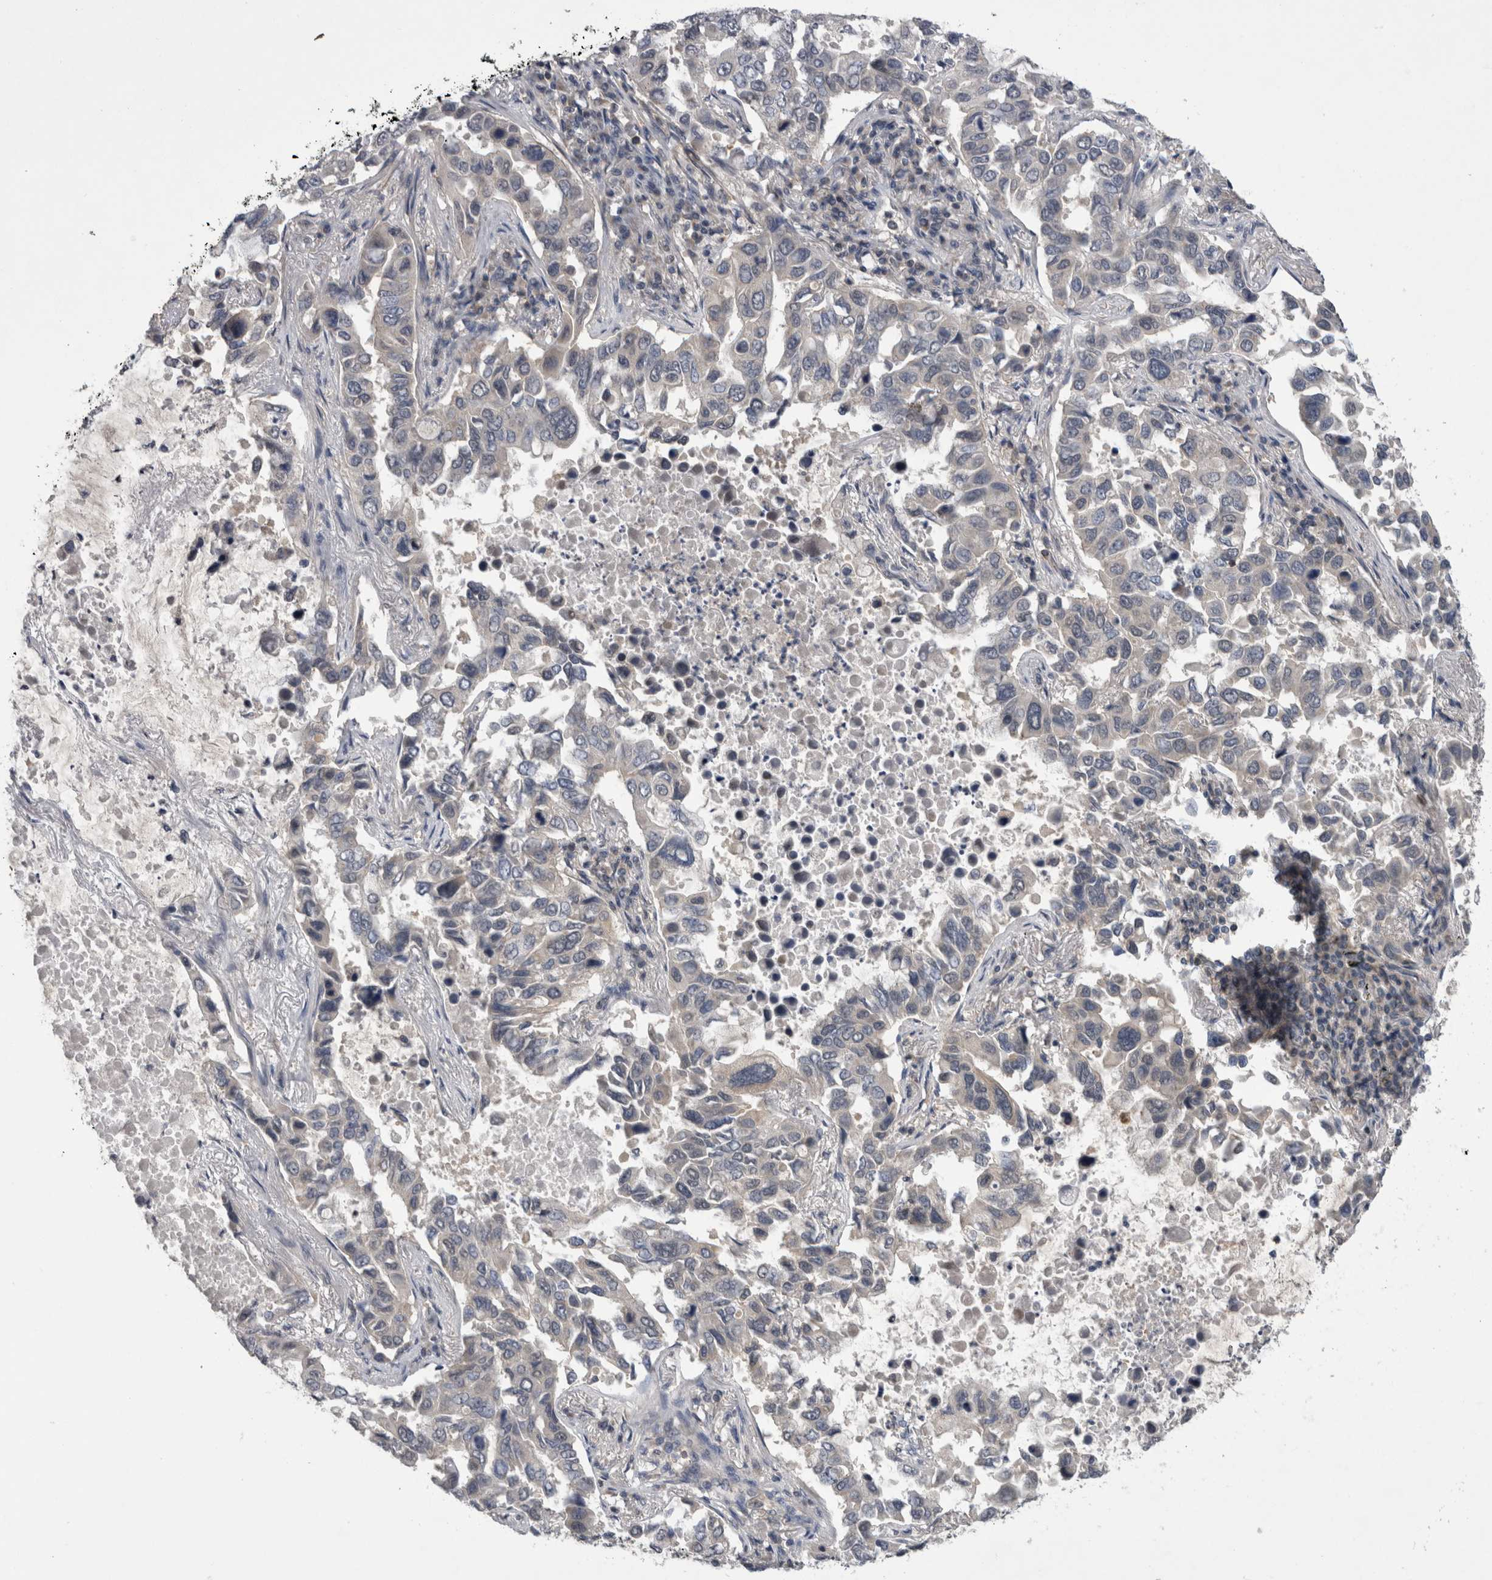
{"staining": {"intensity": "negative", "quantity": "none", "location": "none"}, "tissue": "lung cancer", "cell_type": "Tumor cells", "image_type": "cancer", "snomed": [{"axis": "morphology", "description": "Adenocarcinoma, NOS"}, {"axis": "topography", "description": "Lung"}], "caption": "Lung cancer (adenocarcinoma) was stained to show a protein in brown. There is no significant positivity in tumor cells.", "gene": "NFATC2", "patient": {"sex": "male", "age": 64}}